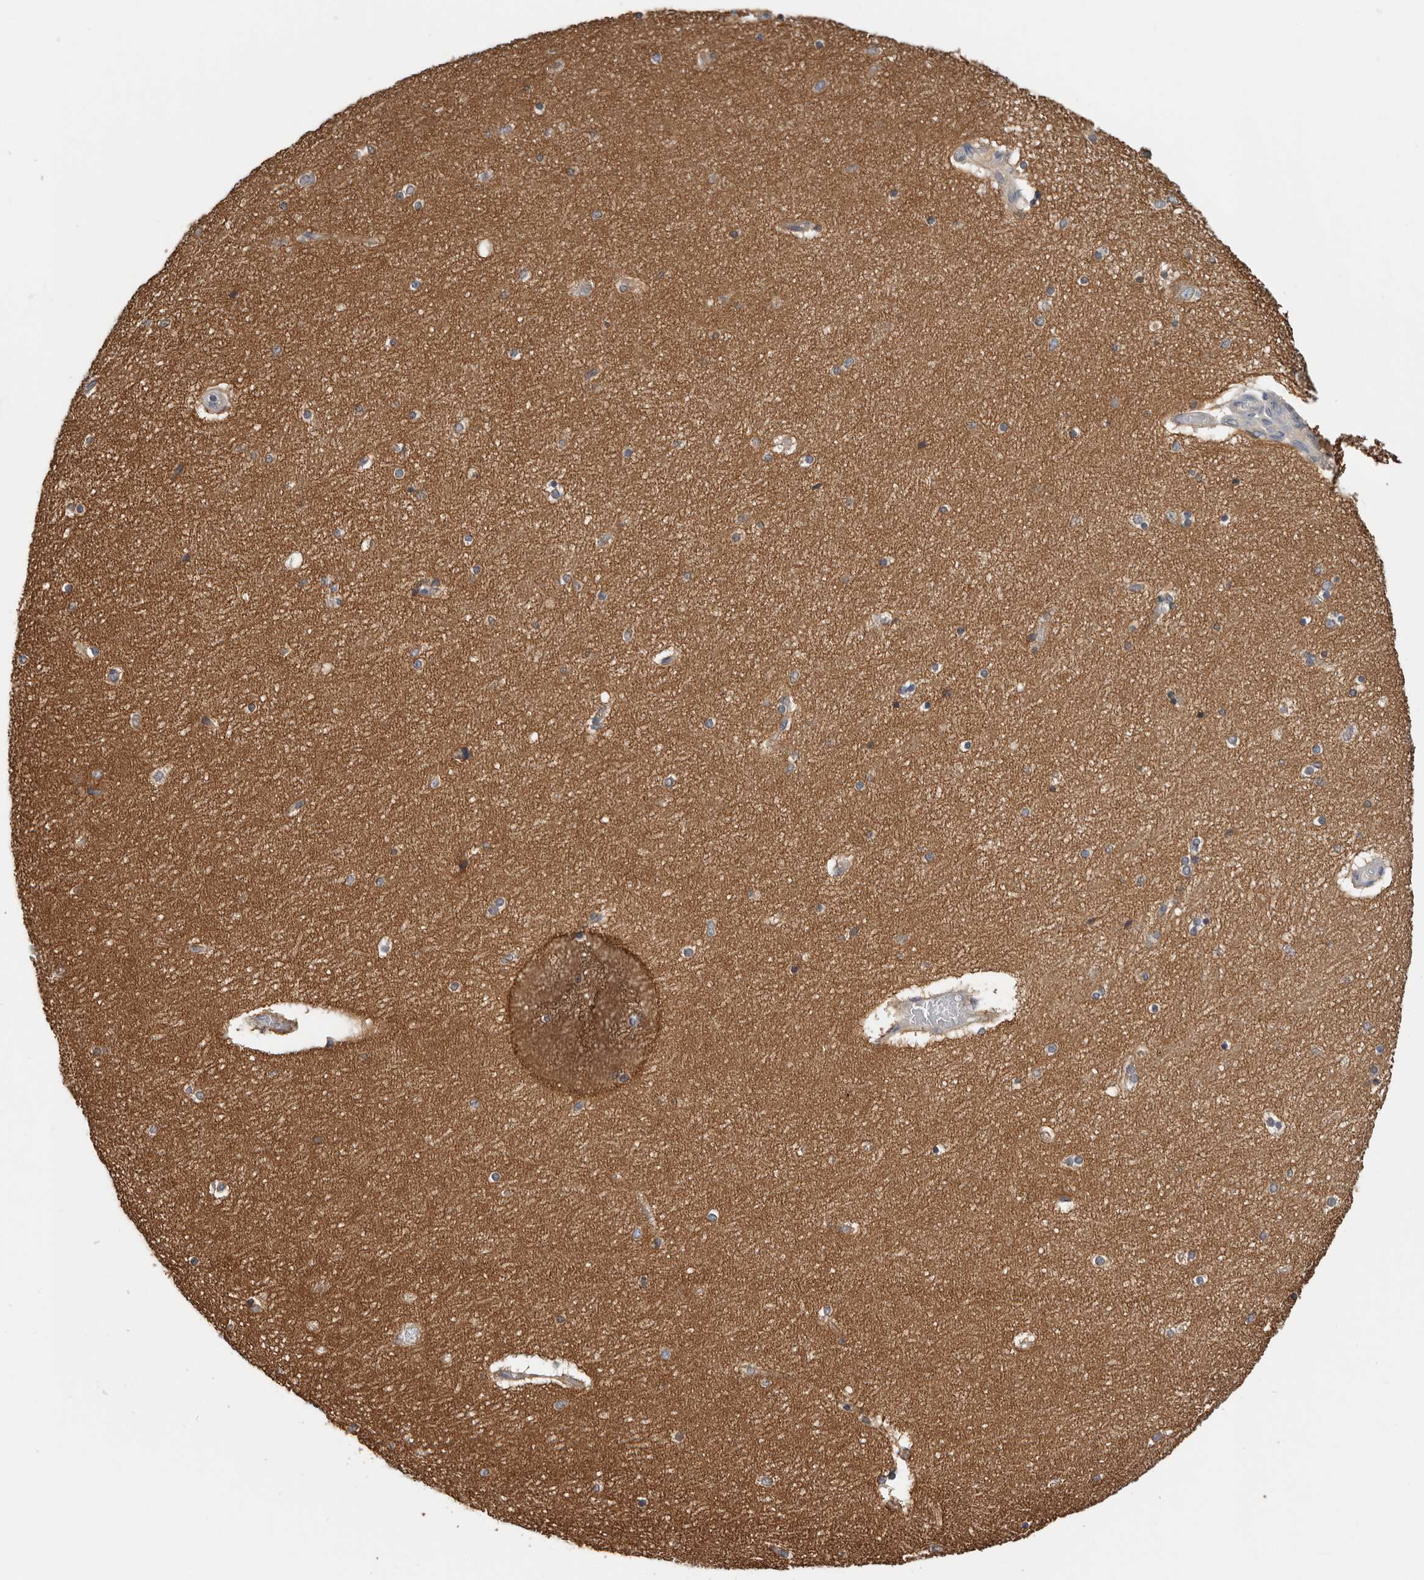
{"staining": {"intensity": "weak", "quantity": "<25%", "location": "cytoplasmic/membranous"}, "tissue": "hippocampus", "cell_type": "Glial cells", "image_type": "normal", "snomed": [{"axis": "morphology", "description": "Normal tissue, NOS"}, {"axis": "topography", "description": "Hippocampus"}], "caption": "Immunohistochemical staining of unremarkable human hippocampus demonstrates no significant expression in glial cells. Nuclei are stained in blue.", "gene": "WDTC1", "patient": {"sex": "female", "age": 54}}